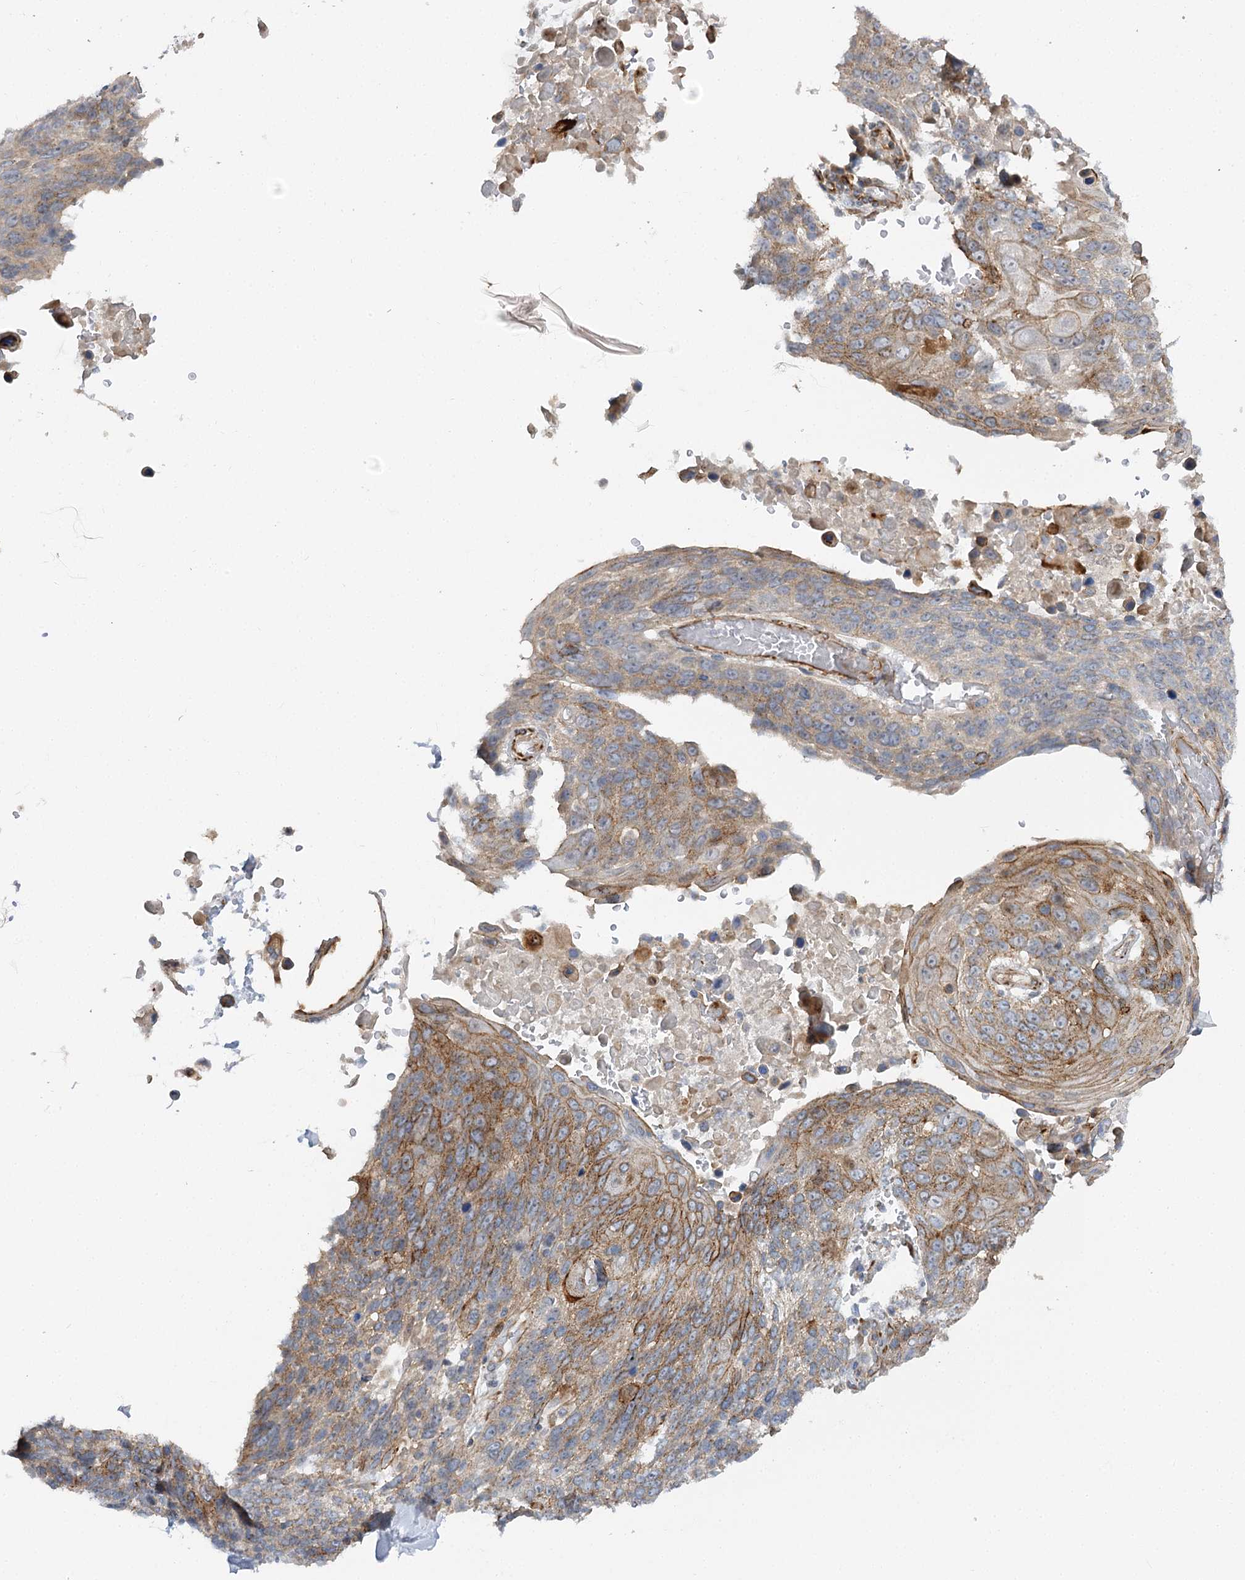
{"staining": {"intensity": "moderate", "quantity": ">75%", "location": "cytoplasmic/membranous"}, "tissue": "lung cancer", "cell_type": "Tumor cells", "image_type": "cancer", "snomed": [{"axis": "morphology", "description": "Squamous cell carcinoma, NOS"}, {"axis": "topography", "description": "Lung"}], "caption": "Immunohistochemical staining of squamous cell carcinoma (lung) shows medium levels of moderate cytoplasmic/membranous positivity in about >75% of tumor cells.", "gene": "KIAA0825", "patient": {"sex": "male", "age": 66}}